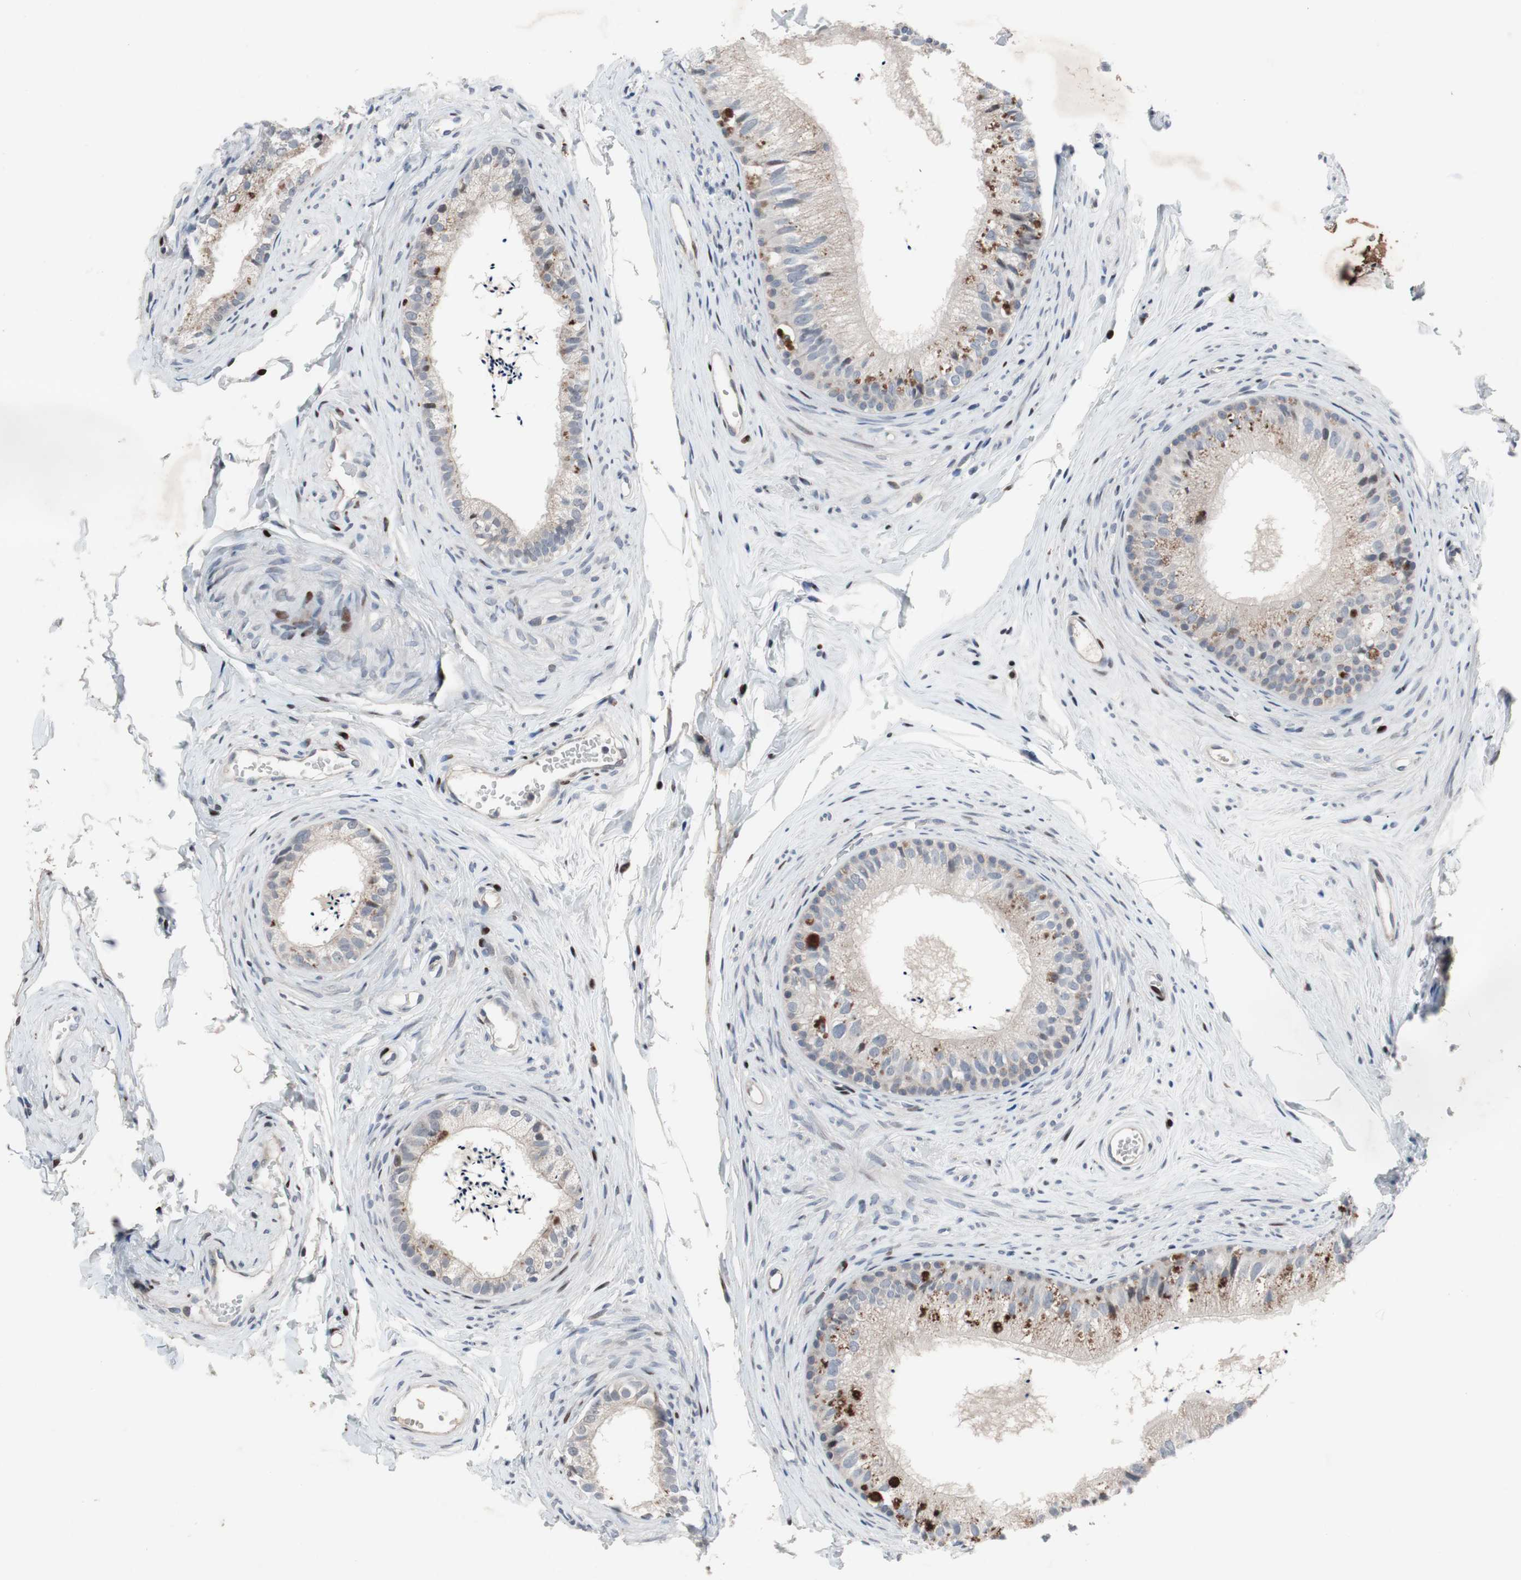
{"staining": {"intensity": "moderate", "quantity": "25%-75%", "location": "cytoplasmic/membranous"}, "tissue": "epididymis", "cell_type": "Glandular cells", "image_type": "normal", "snomed": [{"axis": "morphology", "description": "Normal tissue, NOS"}, {"axis": "topography", "description": "Epididymis"}], "caption": "A brown stain shows moderate cytoplasmic/membranous staining of a protein in glandular cells of unremarkable human epididymis. Nuclei are stained in blue.", "gene": "MUTYH", "patient": {"sex": "male", "age": 56}}